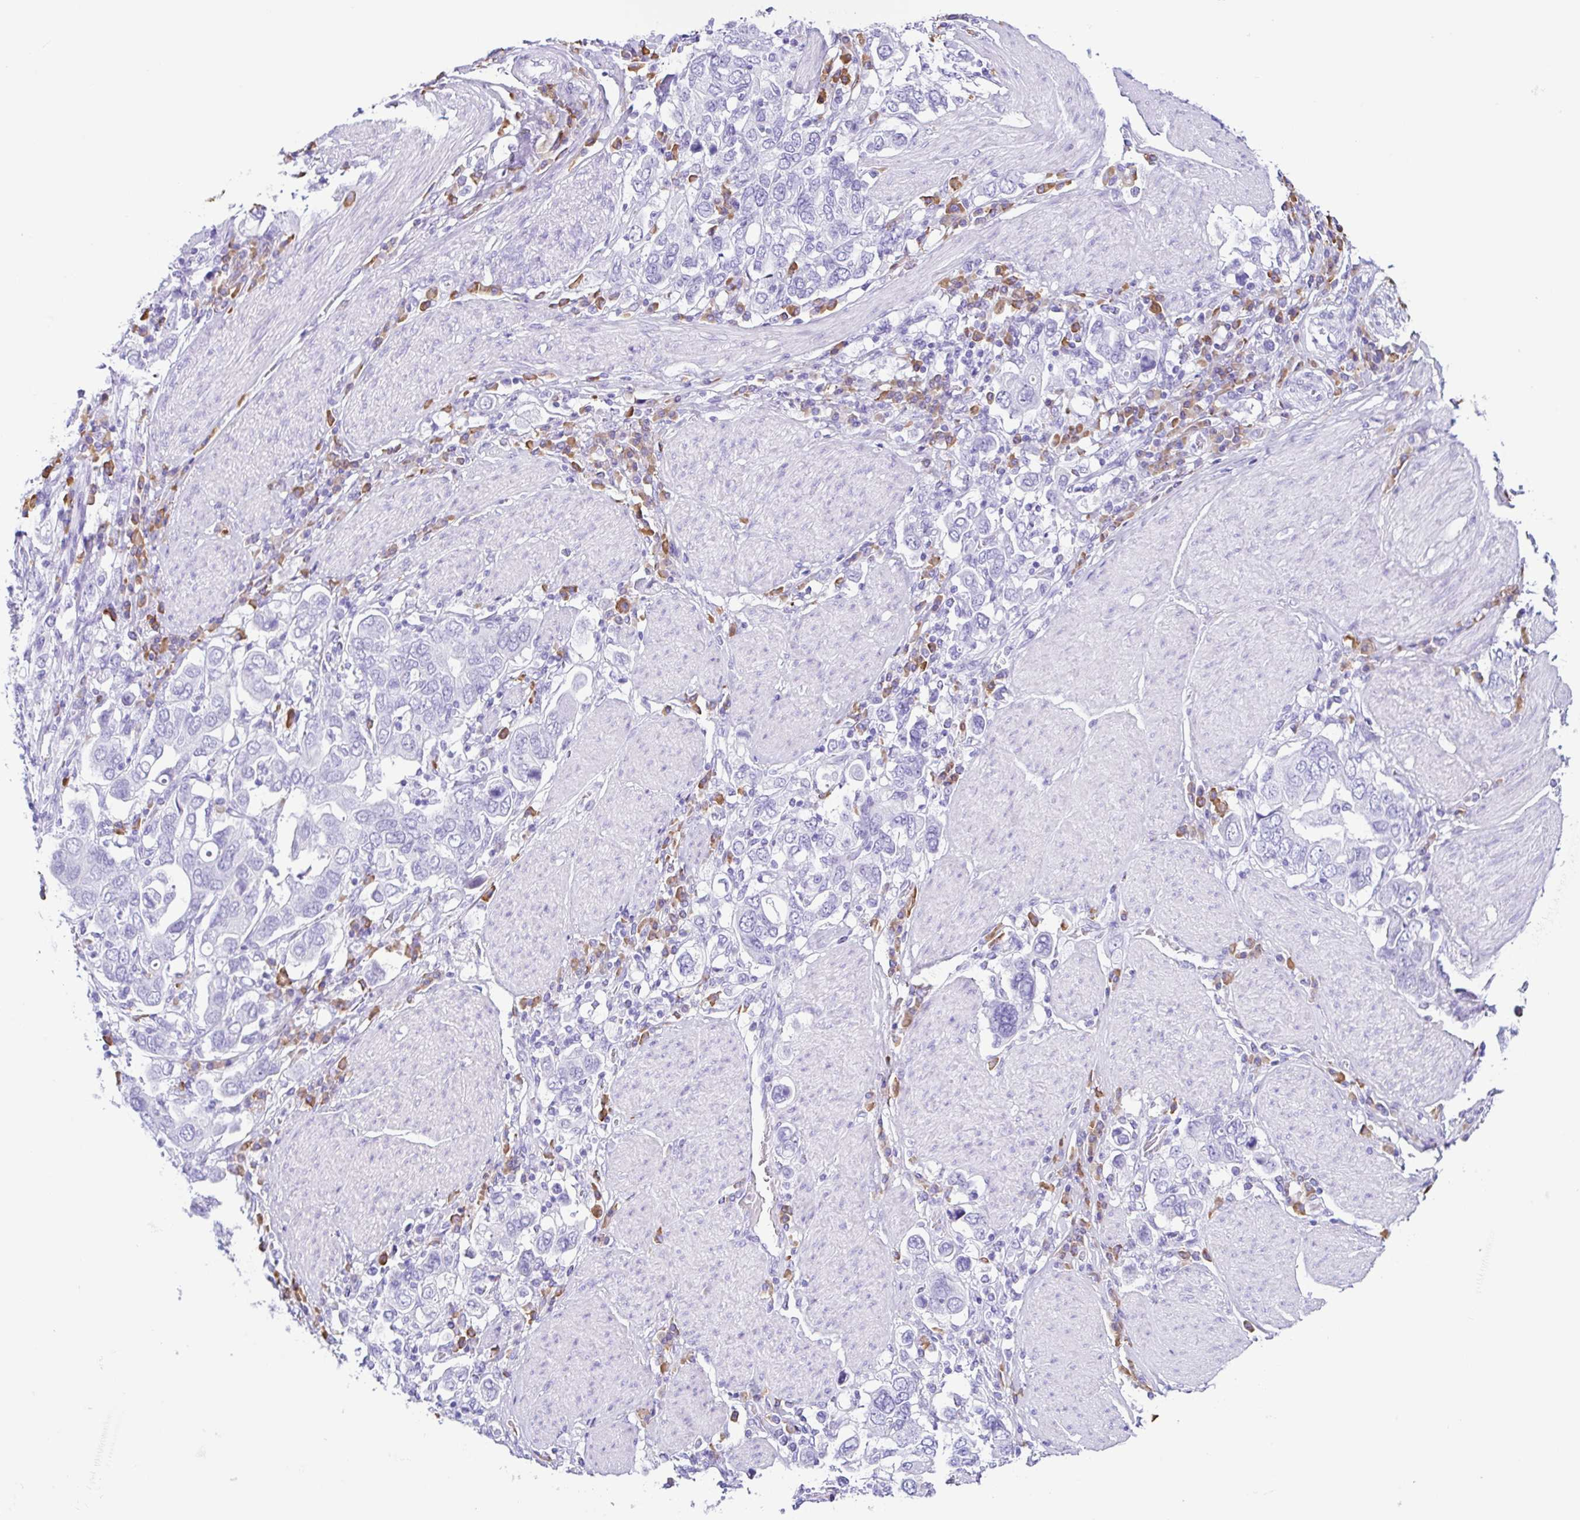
{"staining": {"intensity": "negative", "quantity": "none", "location": "none"}, "tissue": "stomach cancer", "cell_type": "Tumor cells", "image_type": "cancer", "snomed": [{"axis": "morphology", "description": "Adenocarcinoma, NOS"}, {"axis": "topography", "description": "Stomach, upper"}], "caption": "The micrograph displays no staining of tumor cells in adenocarcinoma (stomach).", "gene": "PIGF", "patient": {"sex": "male", "age": 62}}